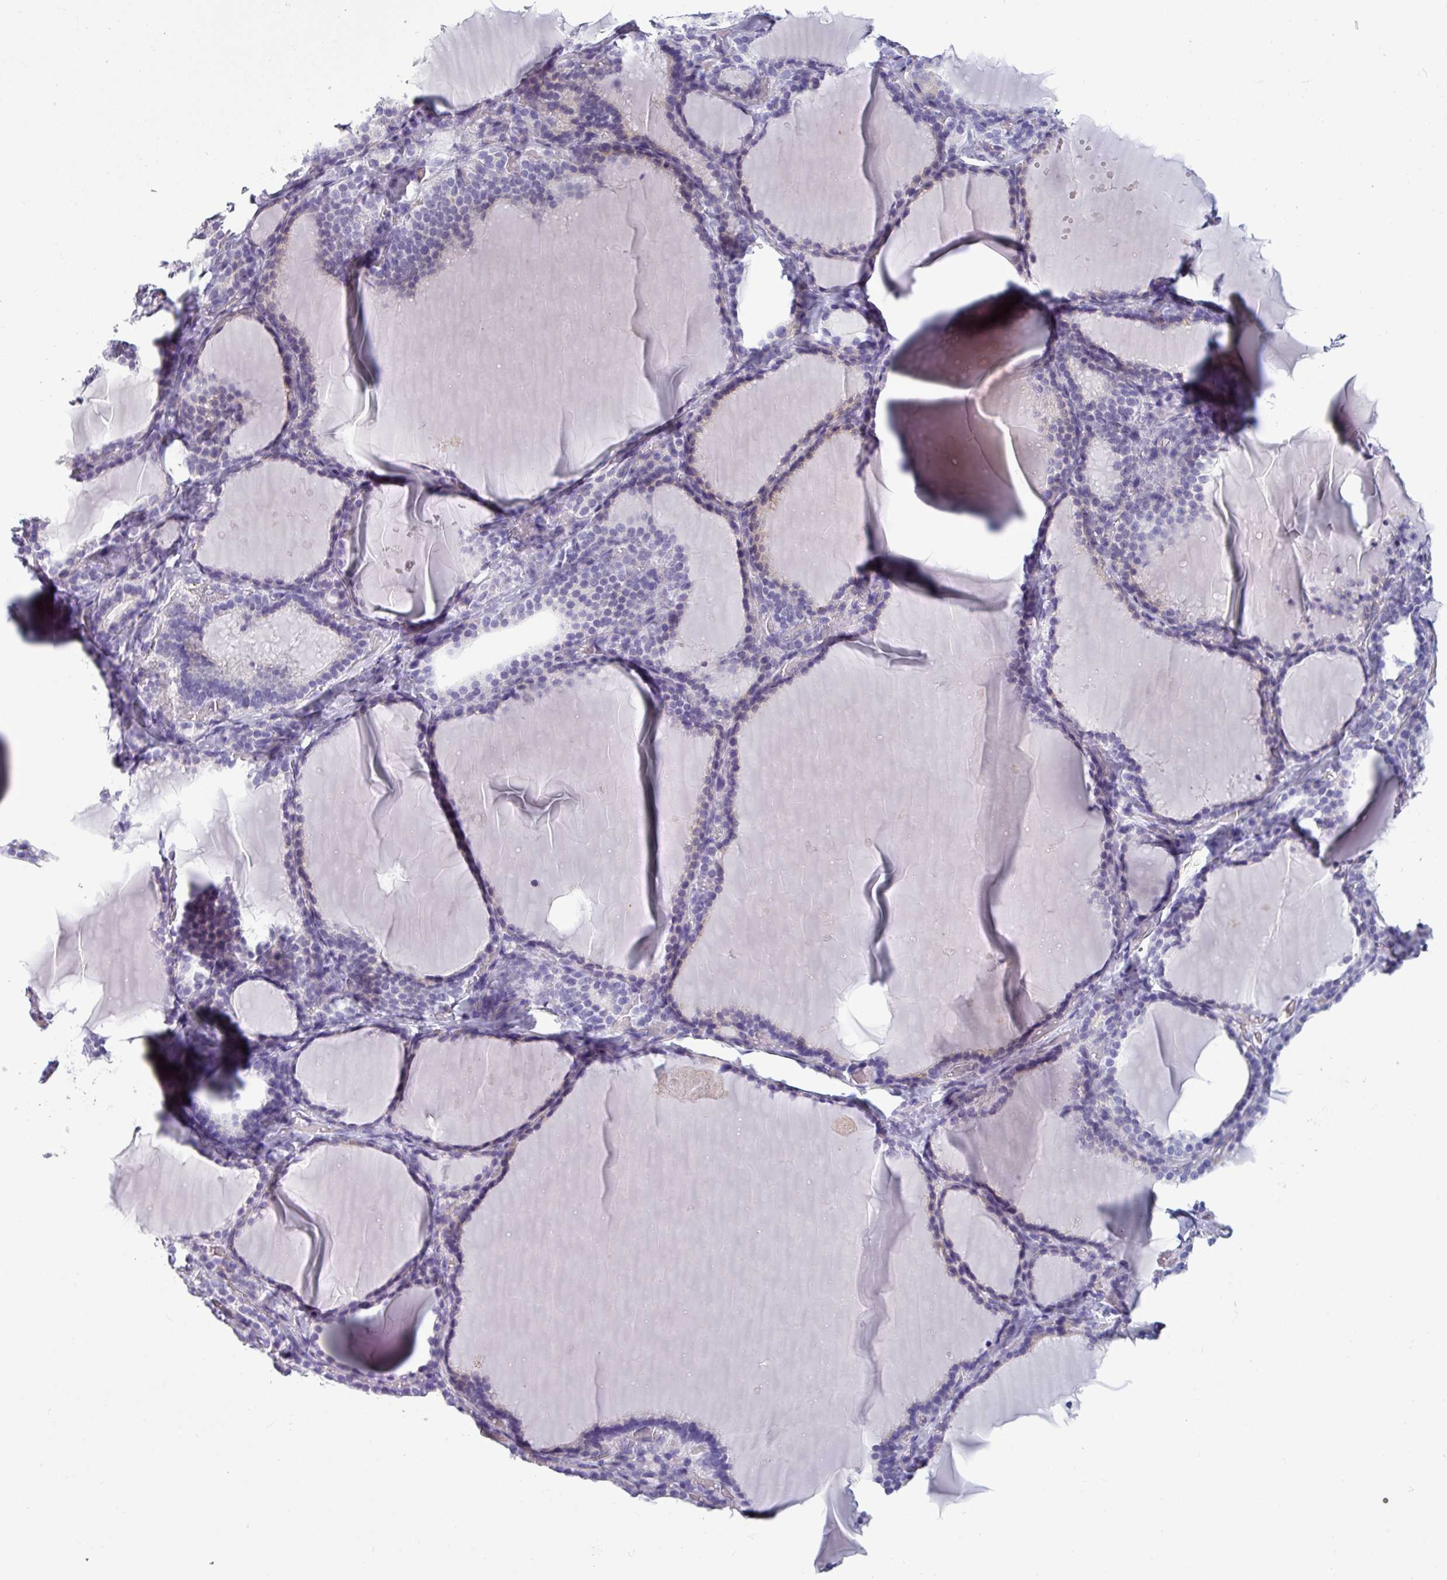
{"staining": {"intensity": "negative", "quantity": "none", "location": "none"}, "tissue": "thyroid gland", "cell_type": "Glandular cells", "image_type": "normal", "snomed": [{"axis": "morphology", "description": "Normal tissue, NOS"}, {"axis": "topography", "description": "Thyroid gland"}], "caption": "This is a image of immunohistochemistry staining of benign thyroid gland, which shows no staining in glandular cells.", "gene": "SLC26A9", "patient": {"sex": "female", "age": 31}}